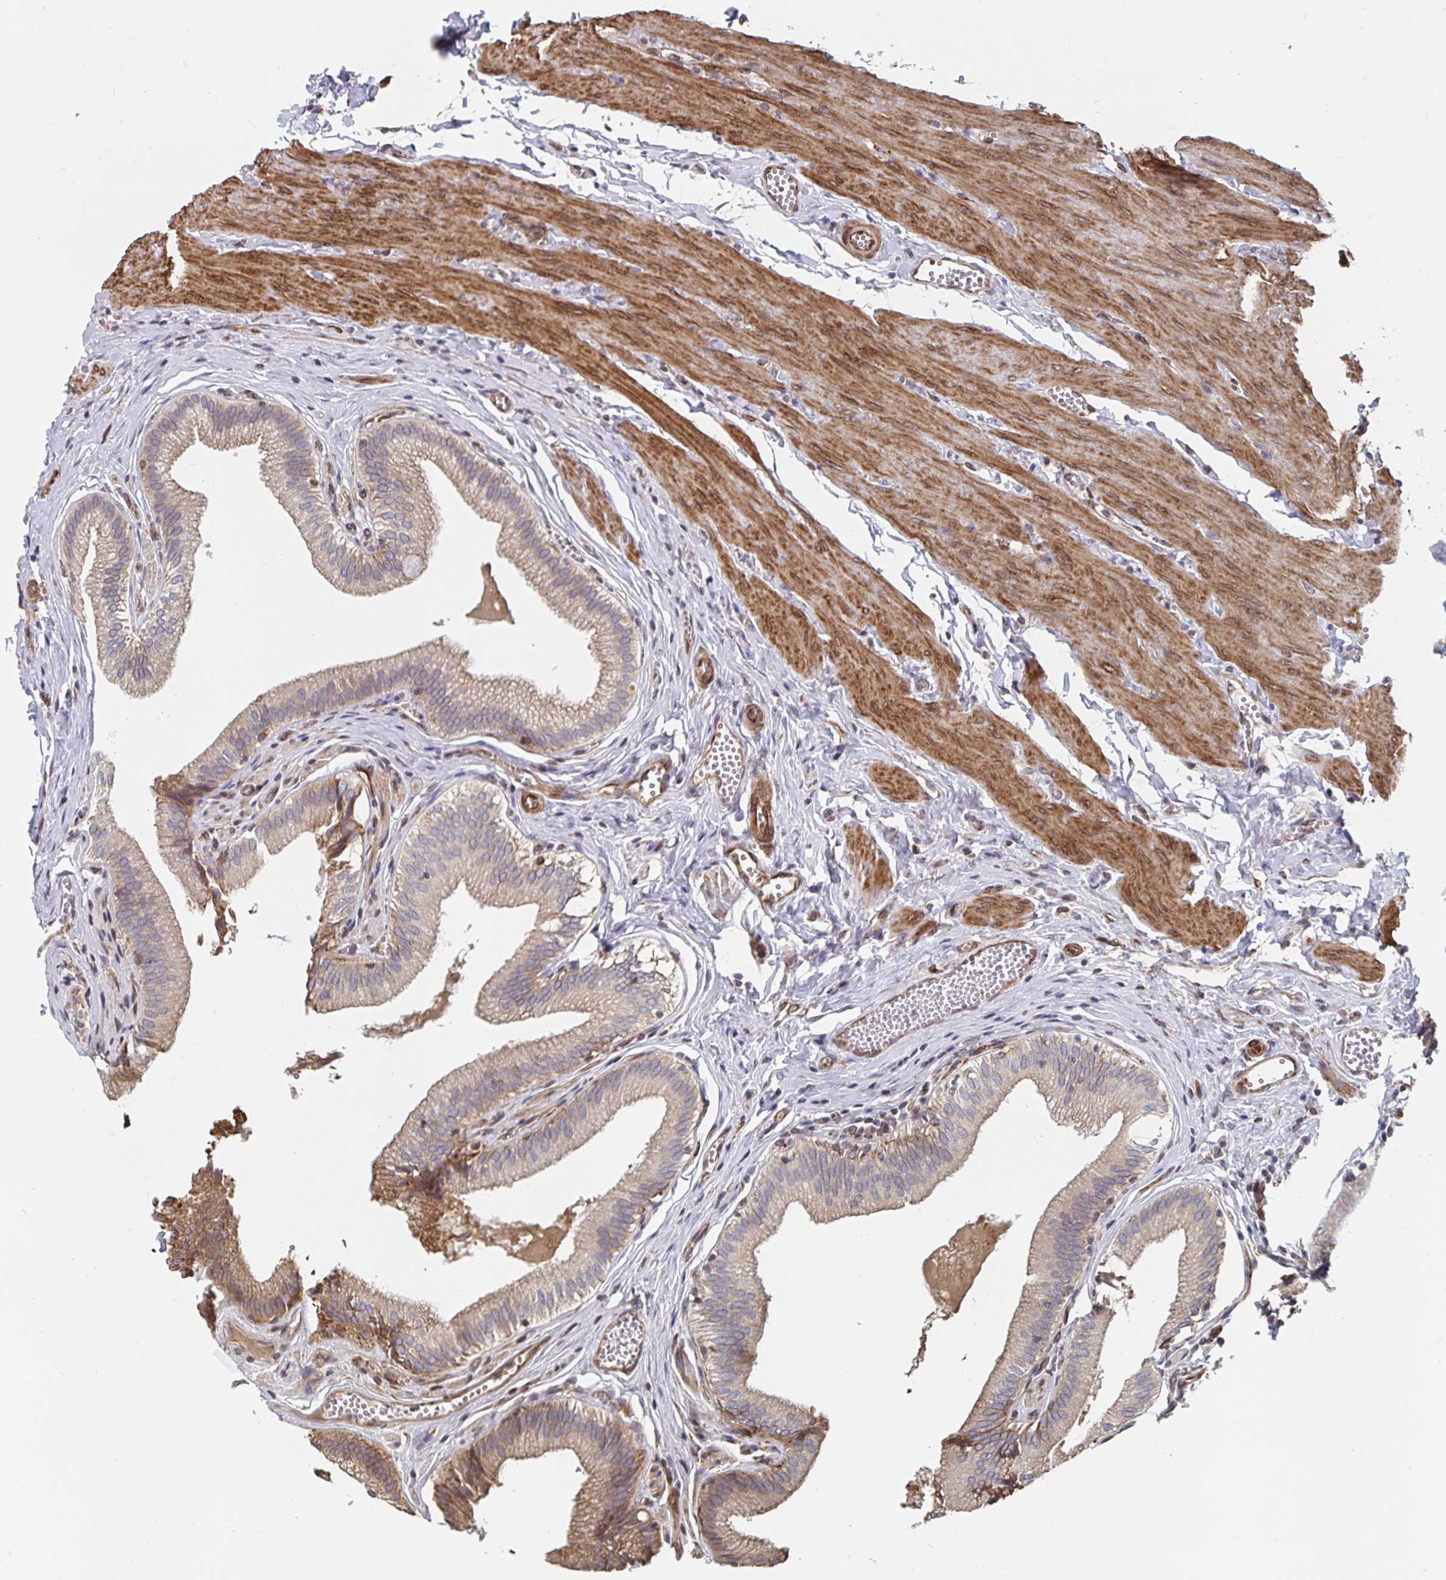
{"staining": {"intensity": "moderate", "quantity": ">75%", "location": "cytoplasmic/membranous"}, "tissue": "gallbladder", "cell_type": "Glandular cells", "image_type": "normal", "snomed": [{"axis": "morphology", "description": "Normal tissue, NOS"}, {"axis": "topography", "description": "Gallbladder"}, {"axis": "topography", "description": "Peripheral nerve tissue"}], "caption": "Immunohistochemistry (IHC) staining of normal gallbladder, which demonstrates medium levels of moderate cytoplasmic/membranous expression in approximately >75% of glandular cells indicating moderate cytoplasmic/membranous protein positivity. The staining was performed using DAB (brown) for protein detection and nuclei were counterstained in hematoxylin (blue).", "gene": "BCAP29", "patient": {"sex": "male", "age": 17}}